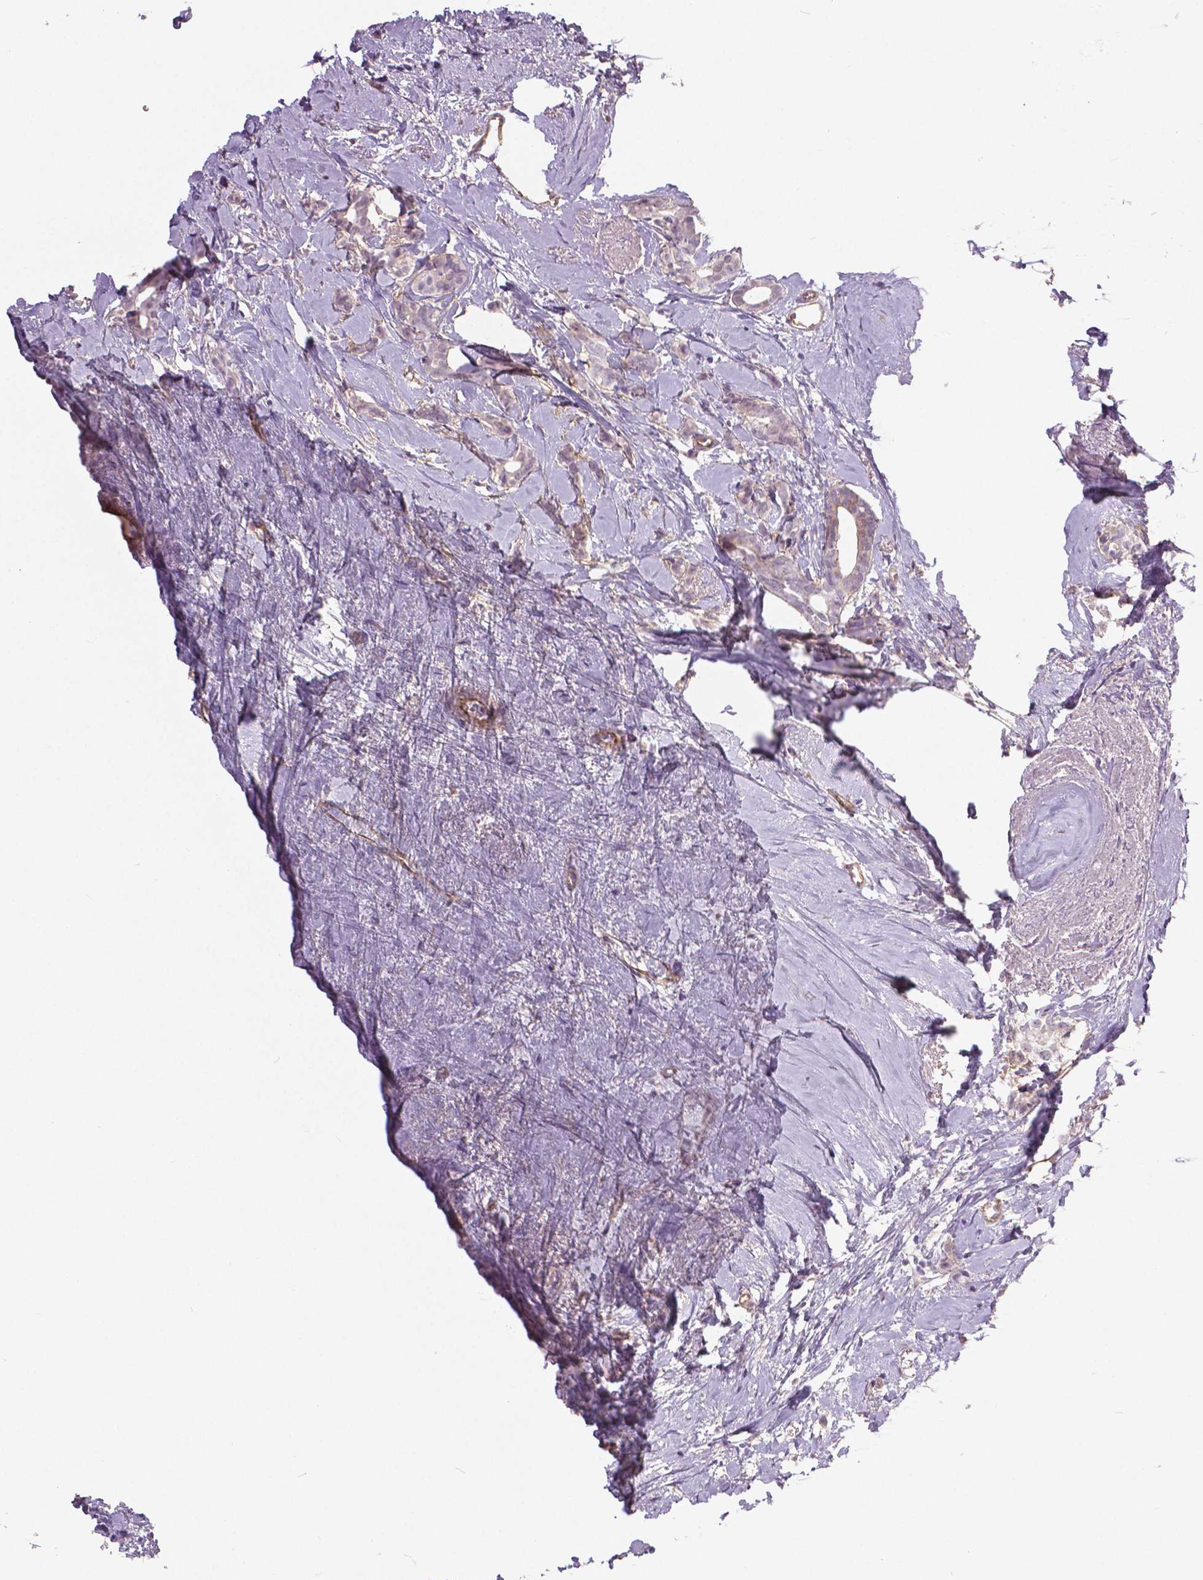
{"staining": {"intensity": "negative", "quantity": "none", "location": "none"}, "tissue": "breast cancer", "cell_type": "Tumor cells", "image_type": "cancer", "snomed": [{"axis": "morphology", "description": "Duct carcinoma"}, {"axis": "topography", "description": "Breast"}], "caption": "Immunohistochemical staining of breast cancer (intraductal carcinoma) exhibits no significant staining in tumor cells. (Brightfield microscopy of DAB (3,3'-diaminobenzidine) immunohistochemistry (IHC) at high magnification).", "gene": "FLT1", "patient": {"sex": "female", "age": 40}}